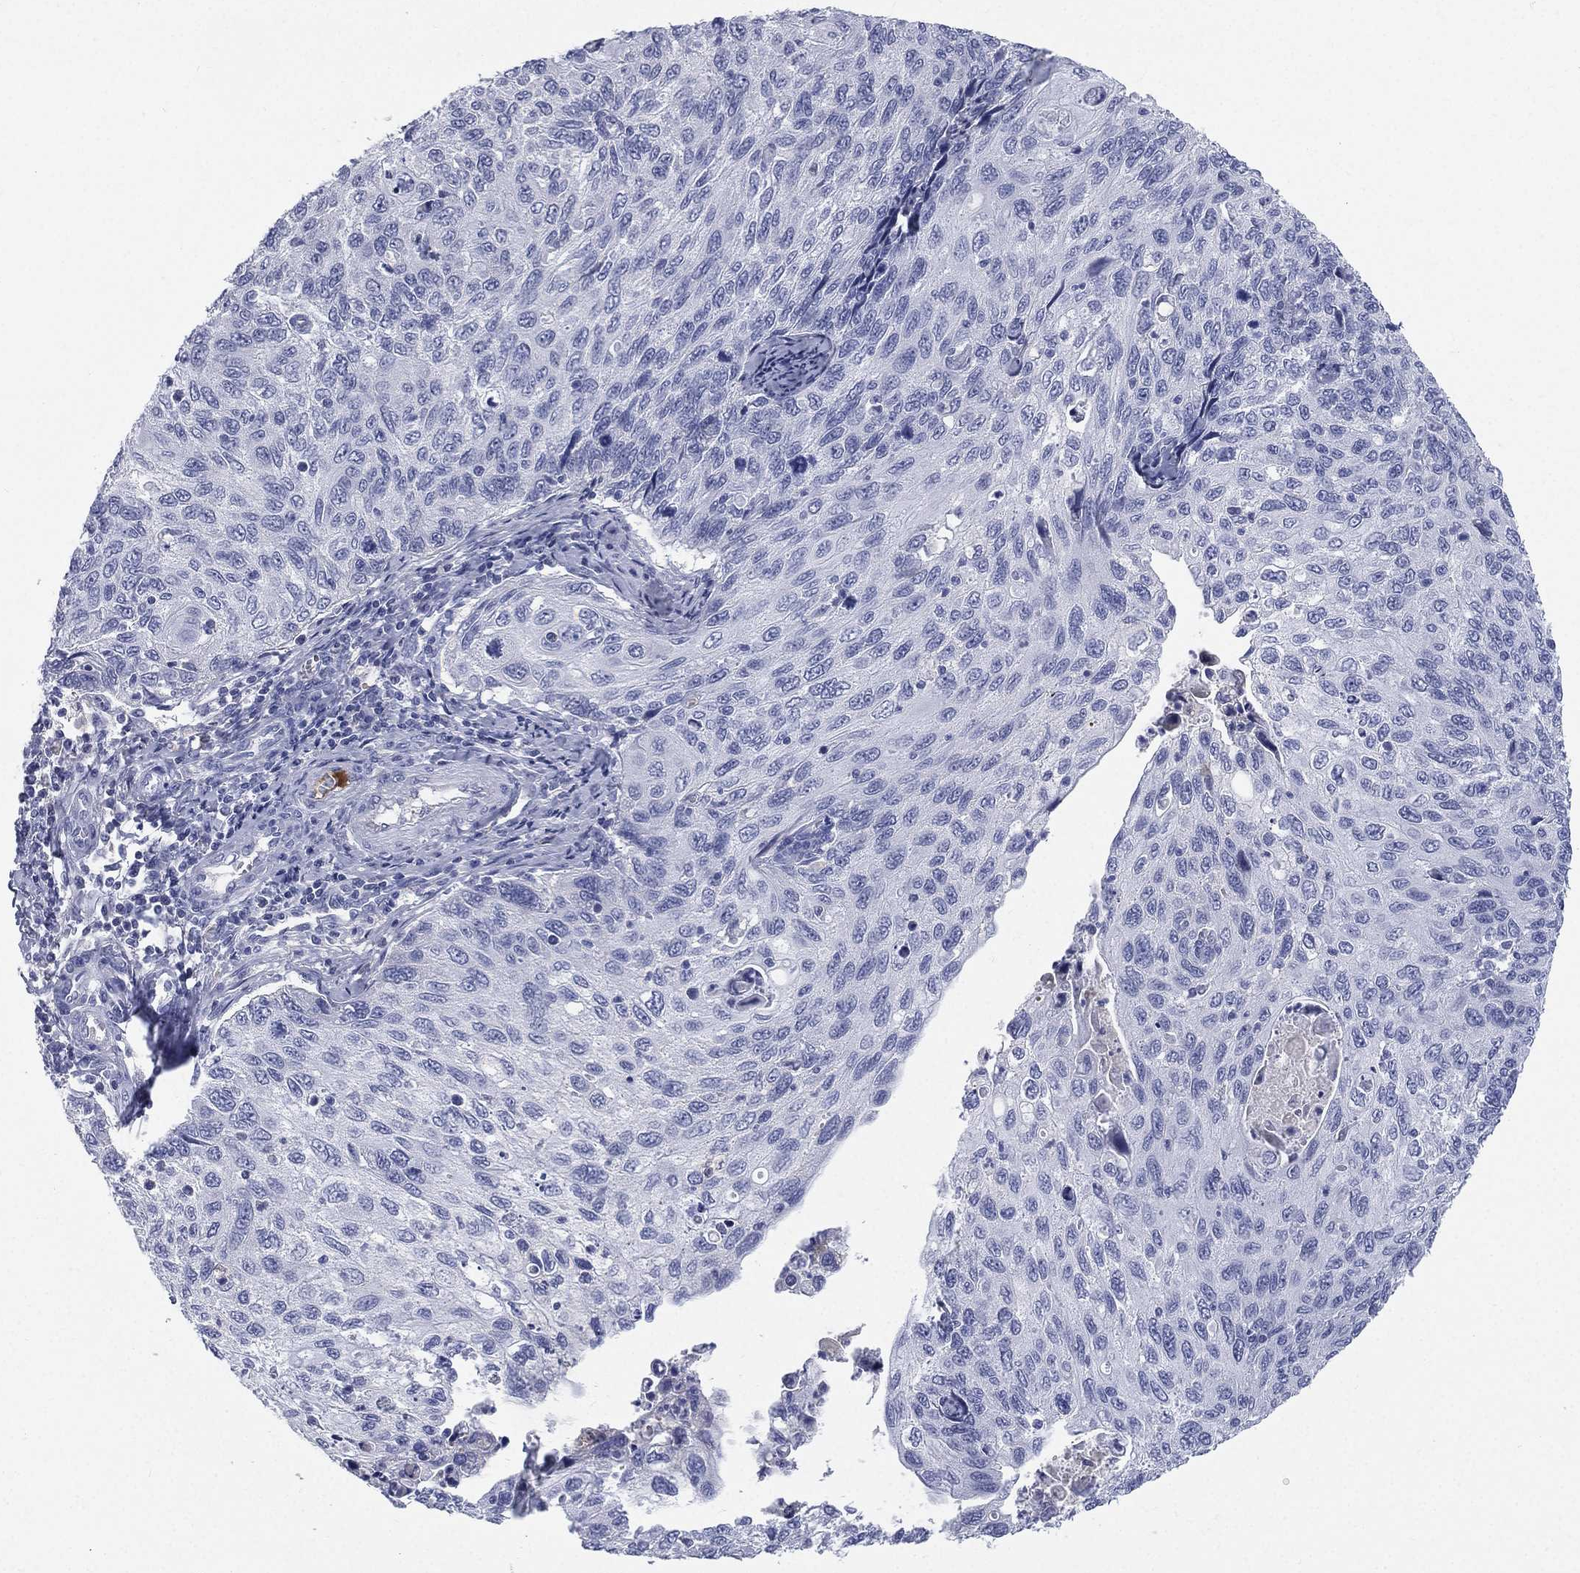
{"staining": {"intensity": "negative", "quantity": "none", "location": "none"}, "tissue": "cervical cancer", "cell_type": "Tumor cells", "image_type": "cancer", "snomed": [{"axis": "morphology", "description": "Squamous cell carcinoma, NOS"}, {"axis": "topography", "description": "Cervix"}], "caption": "DAB (3,3'-diaminobenzidine) immunohistochemical staining of cervical squamous cell carcinoma displays no significant positivity in tumor cells. (Stains: DAB IHC with hematoxylin counter stain, Microscopy: brightfield microscopy at high magnification).", "gene": "HP", "patient": {"sex": "female", "age": 70}}